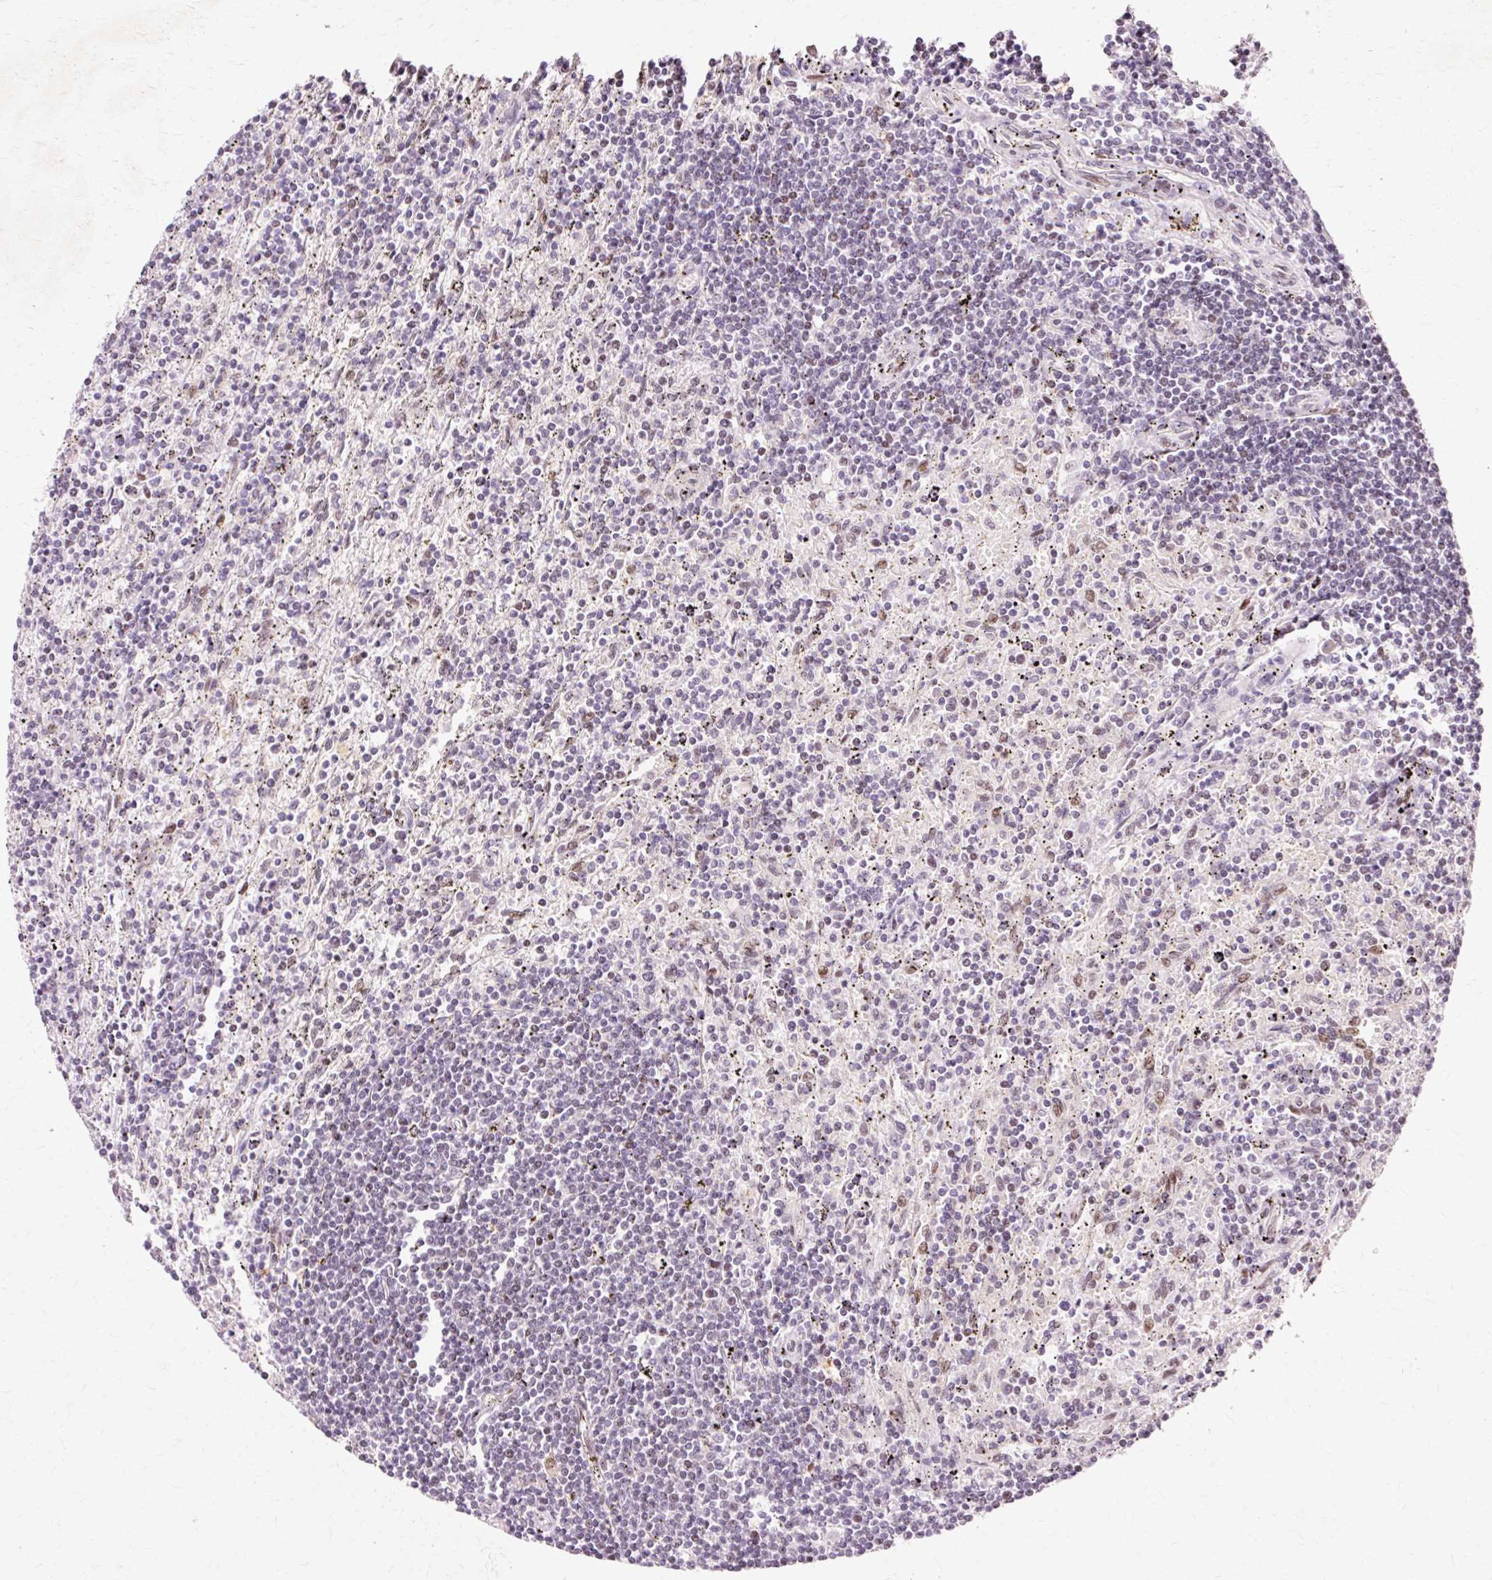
{"staining": {"intensity": "negative", "quantity": "none", "location": "none"}, "tissue": "lymphoma", "cell_type": "Tumor cells", "image_type": "cancer", "snomed": [{"axis": "morphology", "description": "Malignant lymphoma, non-Hodgkin's type, Low grade"}, {"axis": "topography", "description": "Spleen"}], "caption": "Malignant lymphoma, non-Hodgkin's type (low-grade) stained for a protein using immunohistochemistry (IHC) exhibits no positivity tumor cells.", "gene": "MACROD2", "patient": {"sex": "male", "age": 76}}